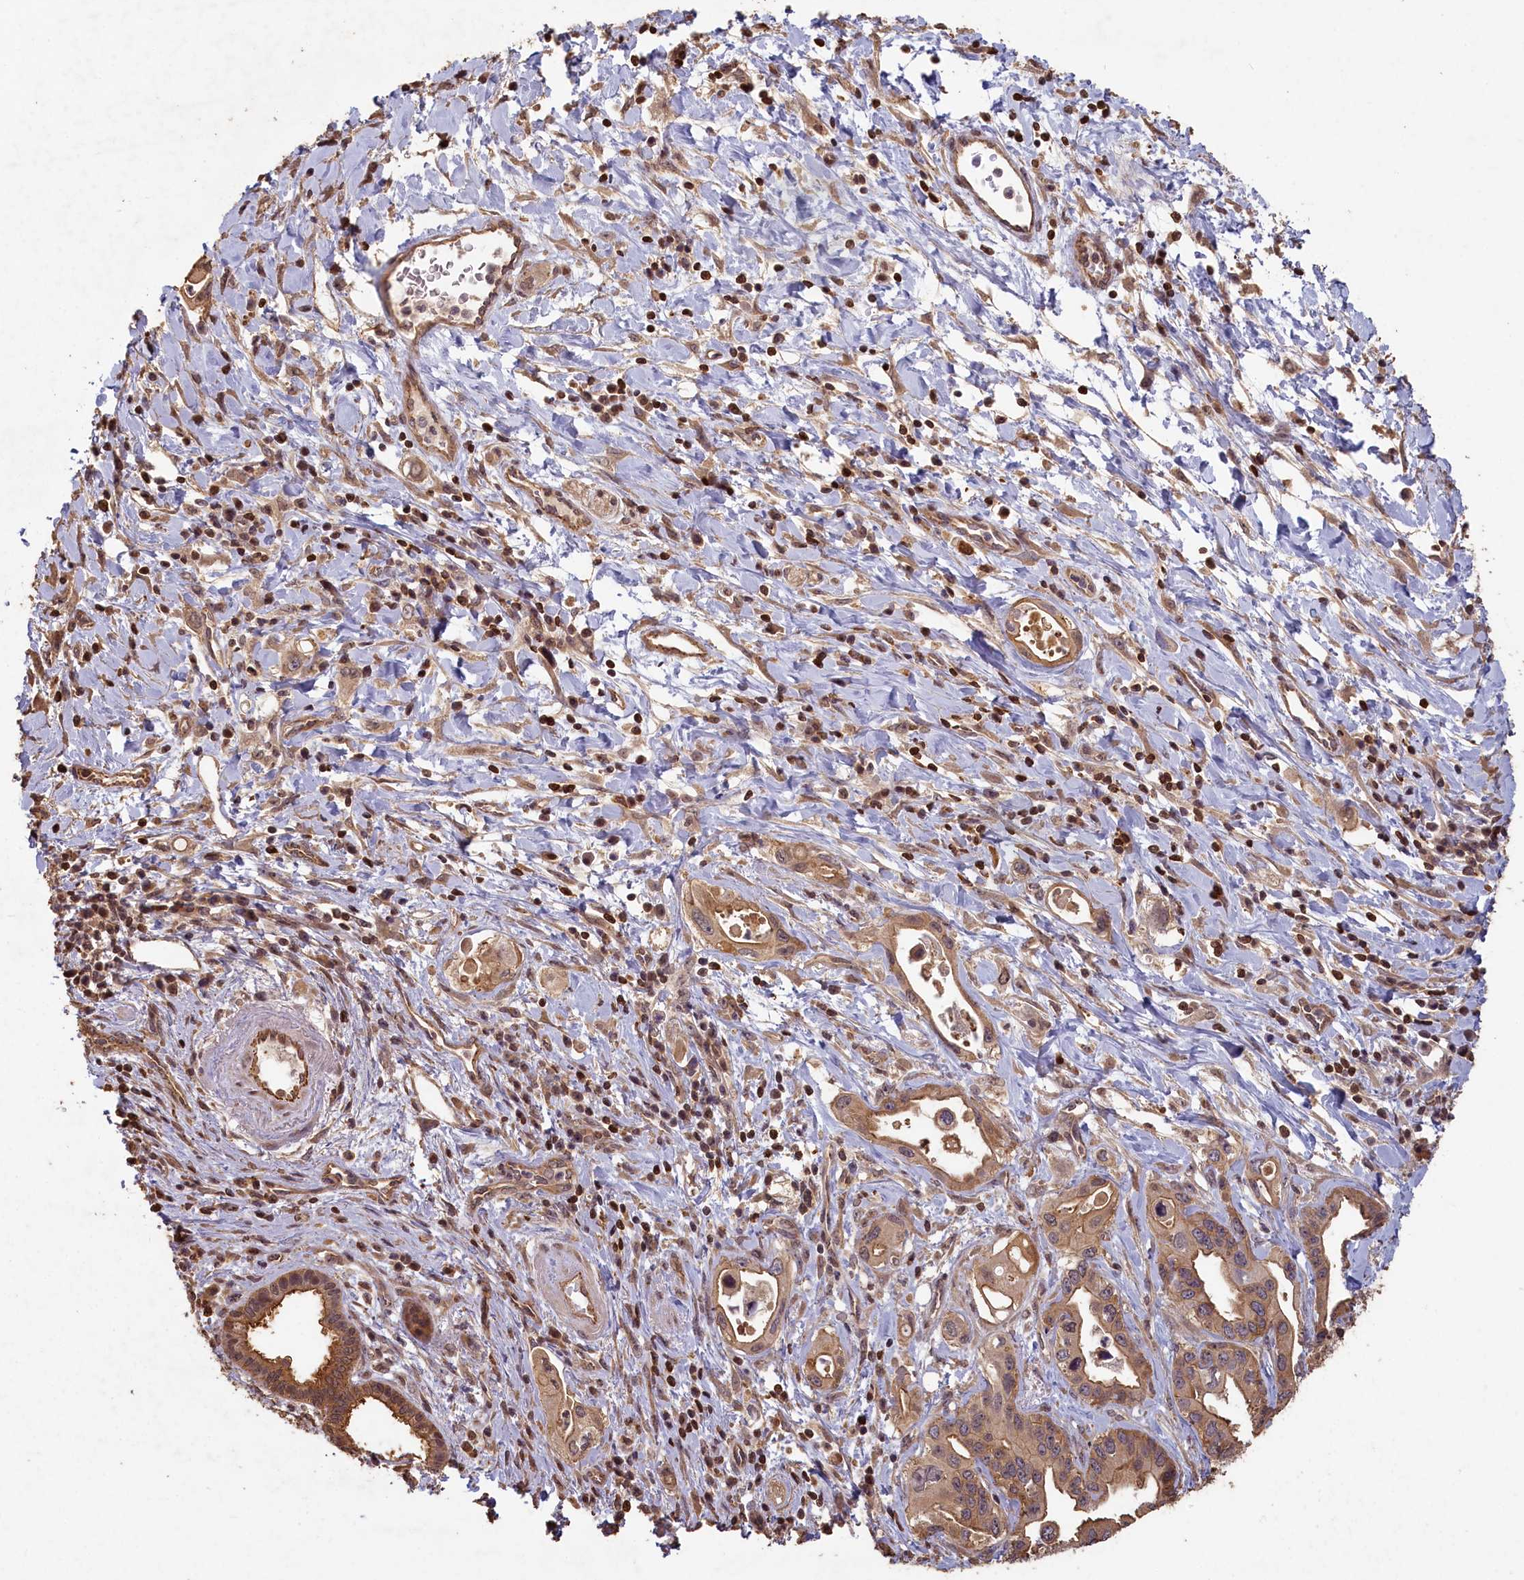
{"staining": {"intensity": "moderate", "quantity": ">75%", "location": "cytoplasmic/membranous,nuclear"}, "tissue": "pancreatic cancer", "cell_type": "Tumor cells", "image_type": "cancer", "snomed": [{"axis": "morphology", "description": "Adenocarcinoma, NOS"}, {"axis": "topography", "description": "Pancreas"}], "caption": "Immunohistochemistry (IHC) of pancreatic cancer (adenocarcinoma) demonstrates medium levels of moderate cytoplasmic/membranous and nuclear staining in approximately >75% of tumor cells. (DAB = brown stain, brightfield microscopy at high magnification).", "gene": "MADD", "patient": {"sex": "female", "age": 77}}